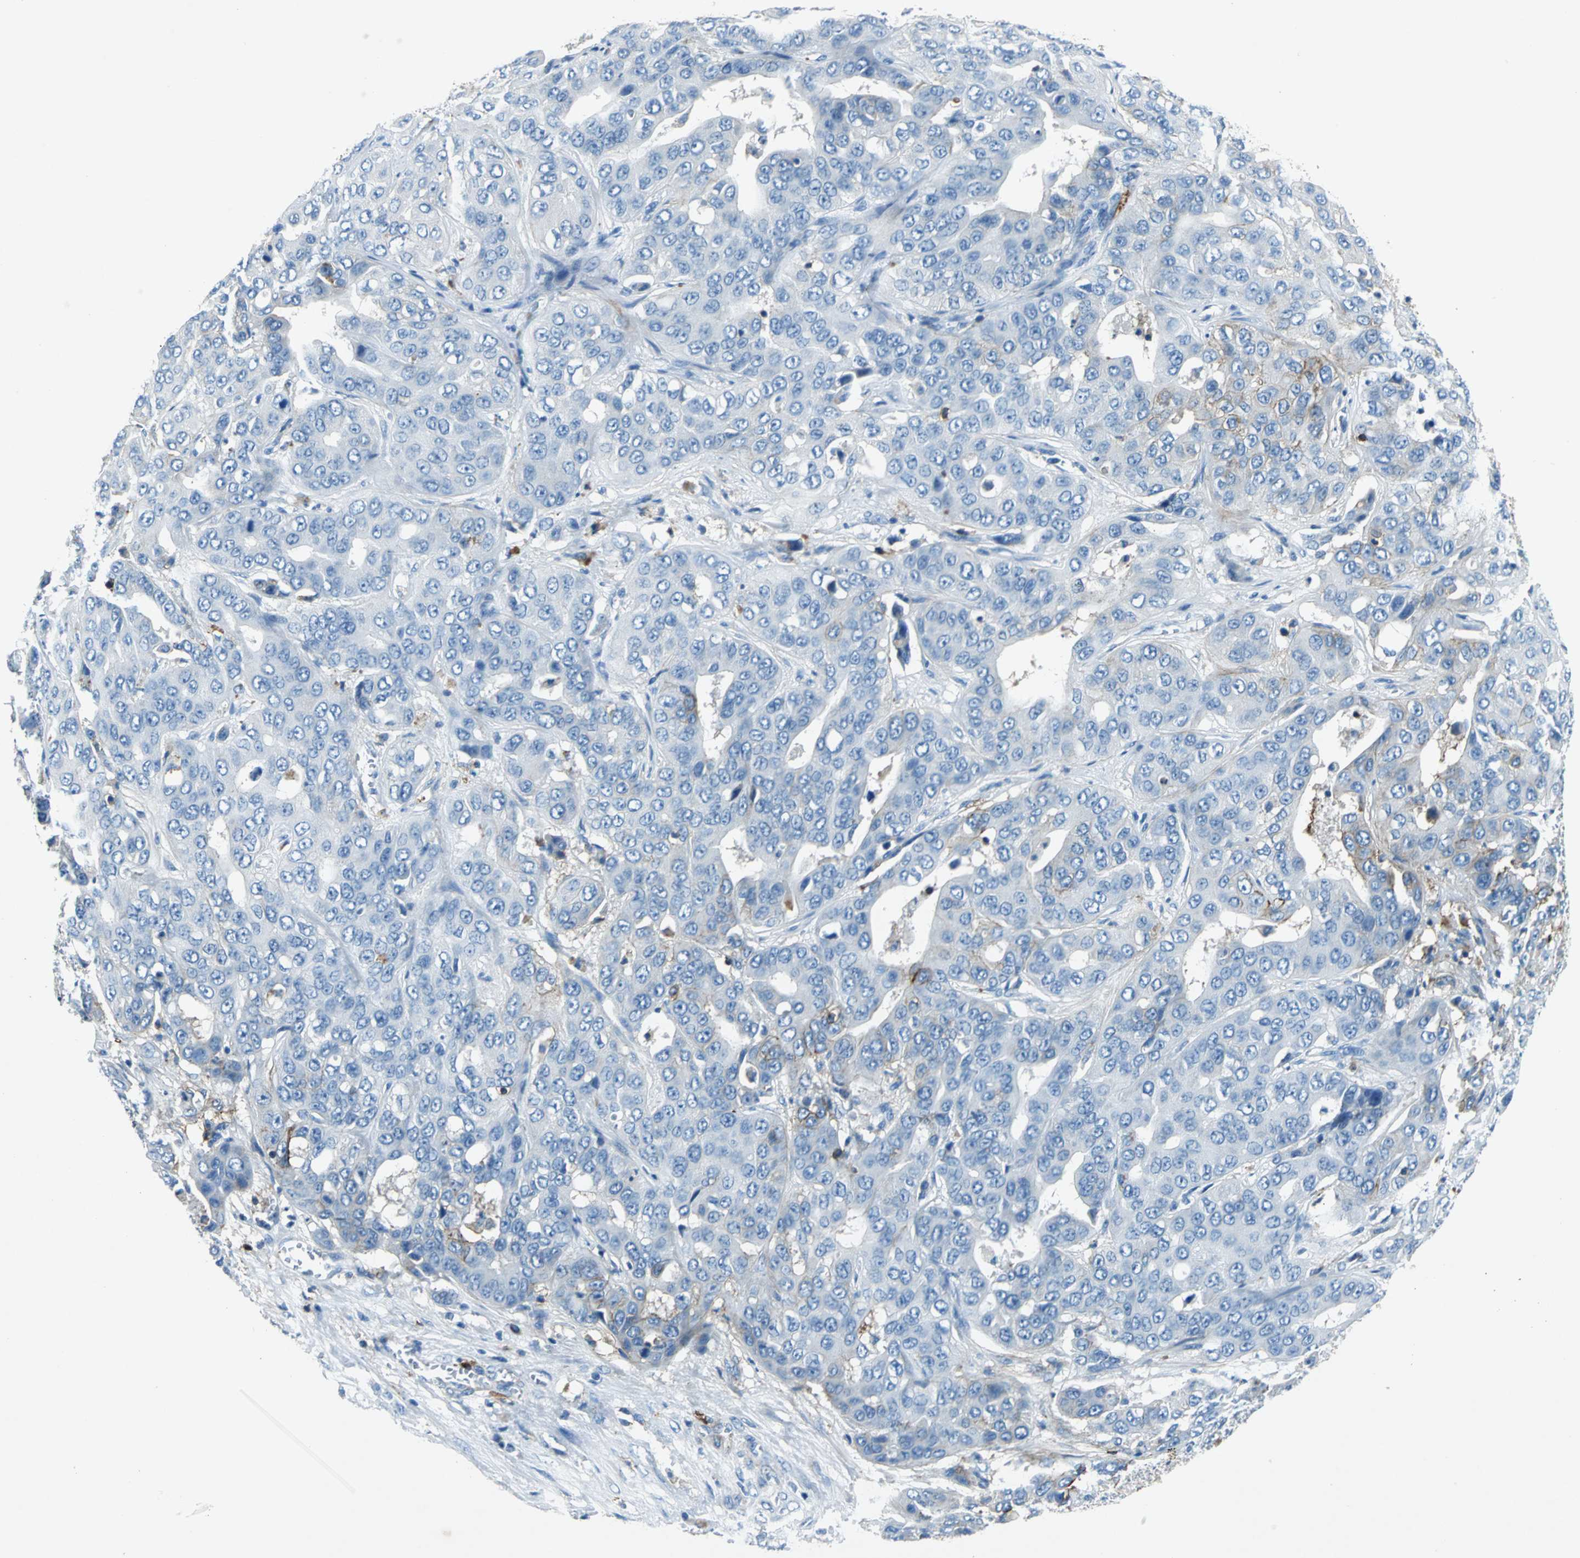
{"staining": {"intensity": "weak", "quantity": "<25%", "location": "cytoplasmic/membranous"}, "tissue": "liver cancer", "cell_type": "Tumor cells", "image_type": "cancer", "snomed": [{"axis": "morphology", "description": "Cholangiocarcinoma"}, {"axis": "topography", "description": "Liver"}], "caption": "Immunohistochemistry (IHC) photomicrograph of neoplastic tissue: liver cancer stained with DAB demonstrates no significant protein positivity in tumor cells. (DAB IHC visualized using brightfield microscopy, high magnification).", "gene": "RPS13", "patient": {"sex": "female", "age": 52}}